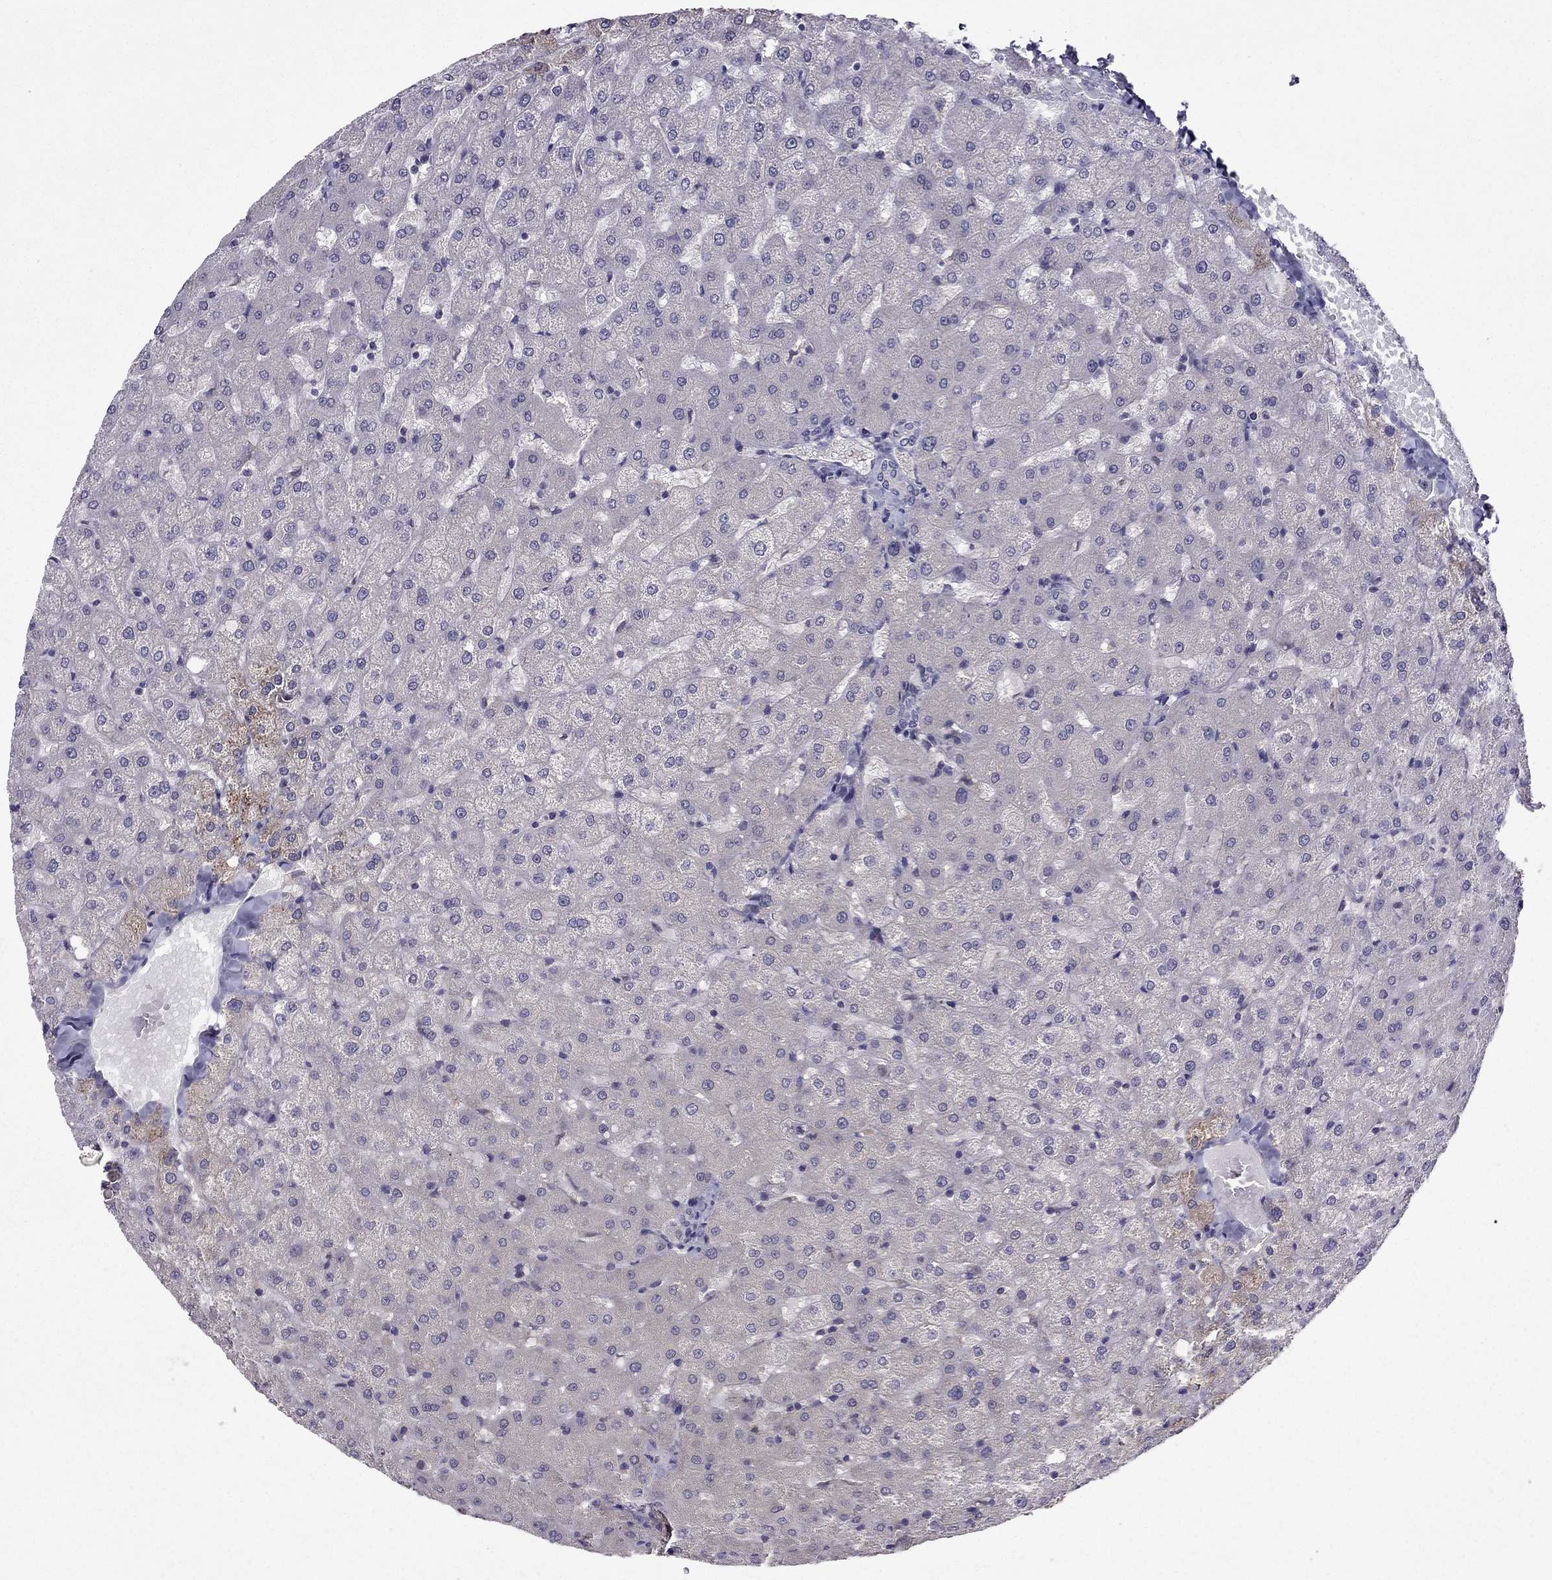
{"staining": {"intensity": "negative", "quantity": "none", "location": "none"}, "tissue": "liver", "cell_type": "Cholangiocytes", "image_type": "normal", "snomed": [{"axis": "morphology", "description": "Normal tissue, NOS"}, {"axis": "topography", "description": "Liver"}], "caption": "Photomicrograph shows no protein positivity in cholangiocytes of benign liver. (Stains: DAB (3,3'-diaminobenzidine) immunohistochemistry with hematoxylin counter stain, Microscopy: brightfield microscopy at high magnification).", "gene": "CDK5", "patient": {"sex": "female", "age": 50}}